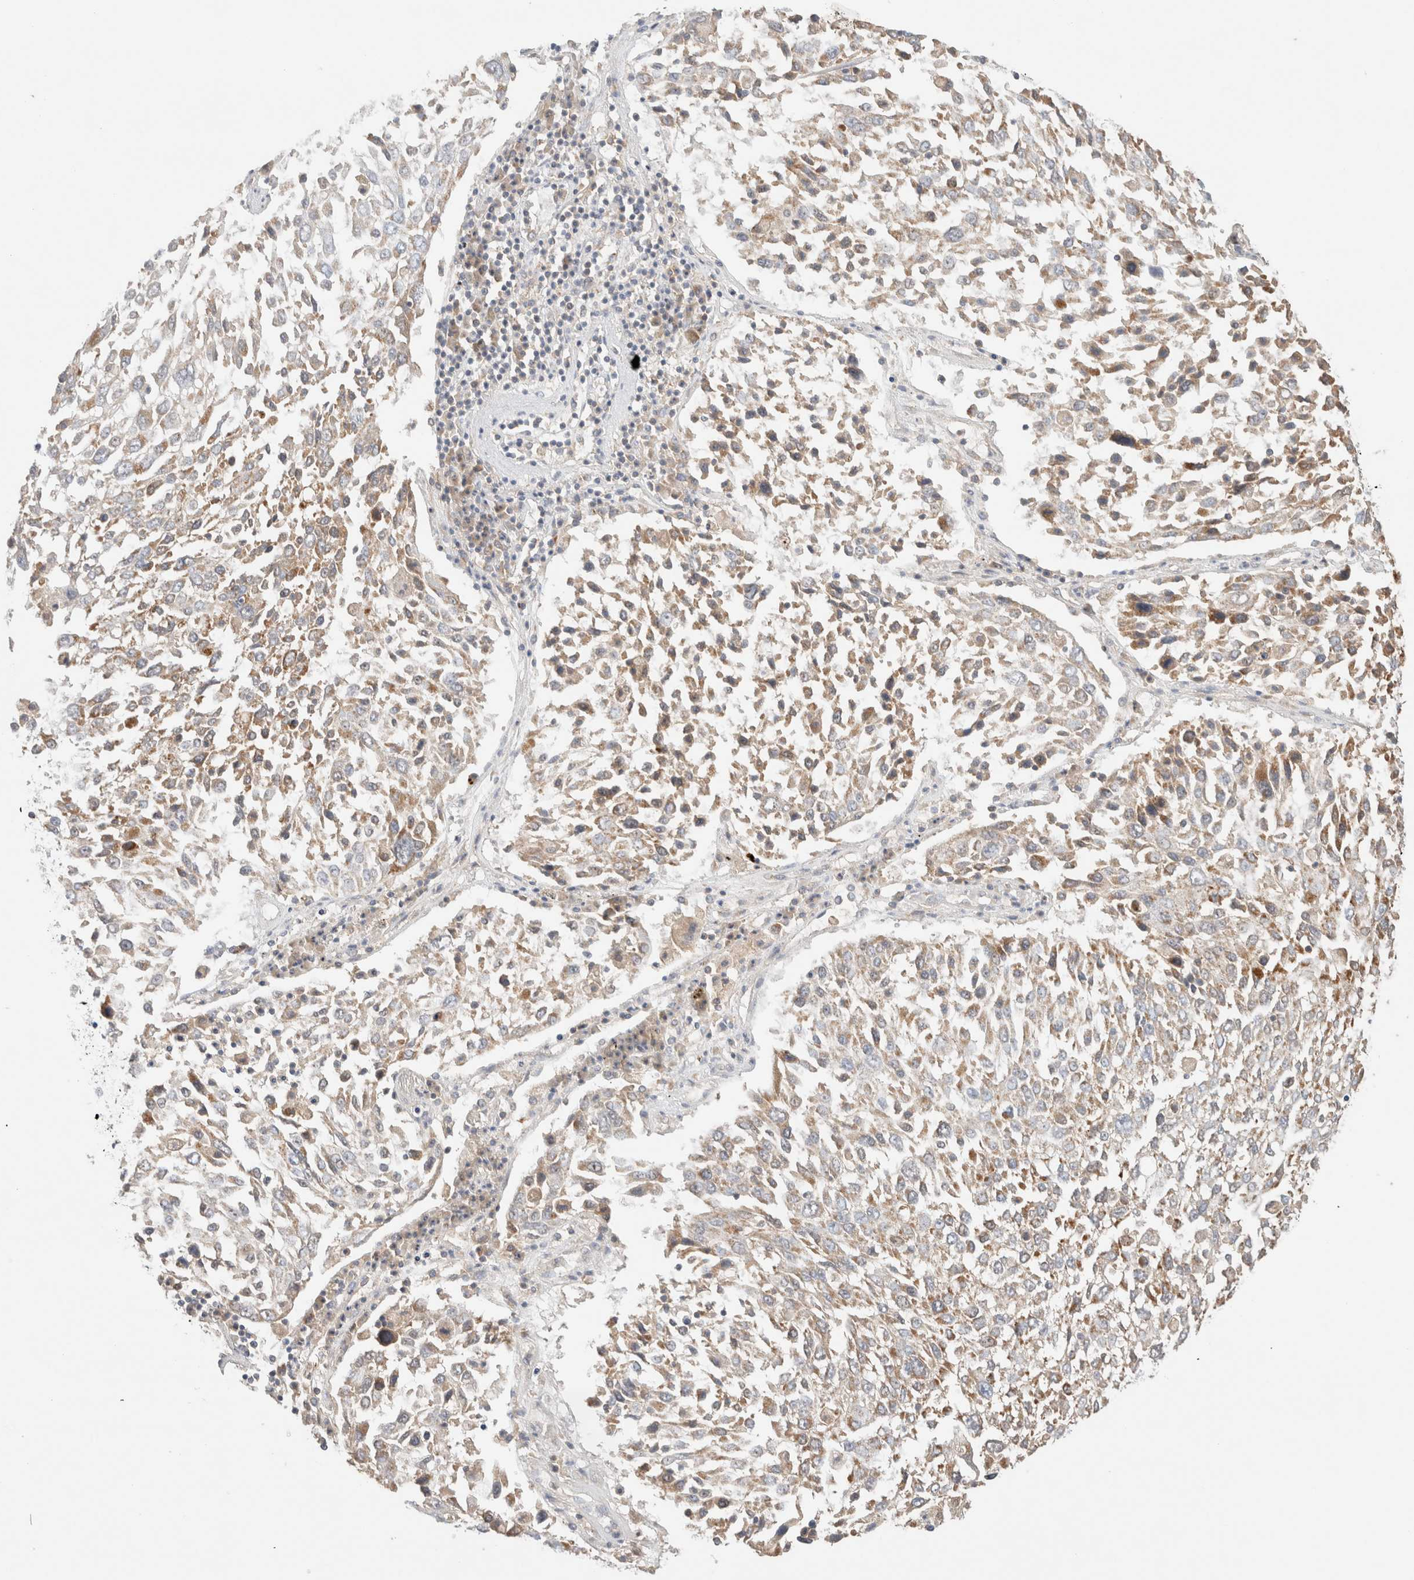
{"staining": {"intensity": "weak", "quantity": ">75%", "location": "cytoplasmic/membranous"}, "tissue": "lung cancer", "cell_type": "Tumor cells", "image_type": "cancer", "snomed": [{"axis": "morphology", "description": "Squamous cell carcinoma, NOS"}, {"axis": "topography", "description": "Lung"}], "caption": "High-magnification brightfield microscopy of lung cancer (squamous cell carcinoma) stained with DAB (3,3'-diaminobenzidine) (brown) and counterstained with hematoxylin (blue). tumor cells exhibit weak cytoplasmic/membranous positivity is seen in approximately>75% of cells. Using DAB (brown) and hematoxylin (blue) stains, captured at high magnification using brightfield microscopy.", "gene": "MRM3", "patient": {"sex": "male", "age": 65}}